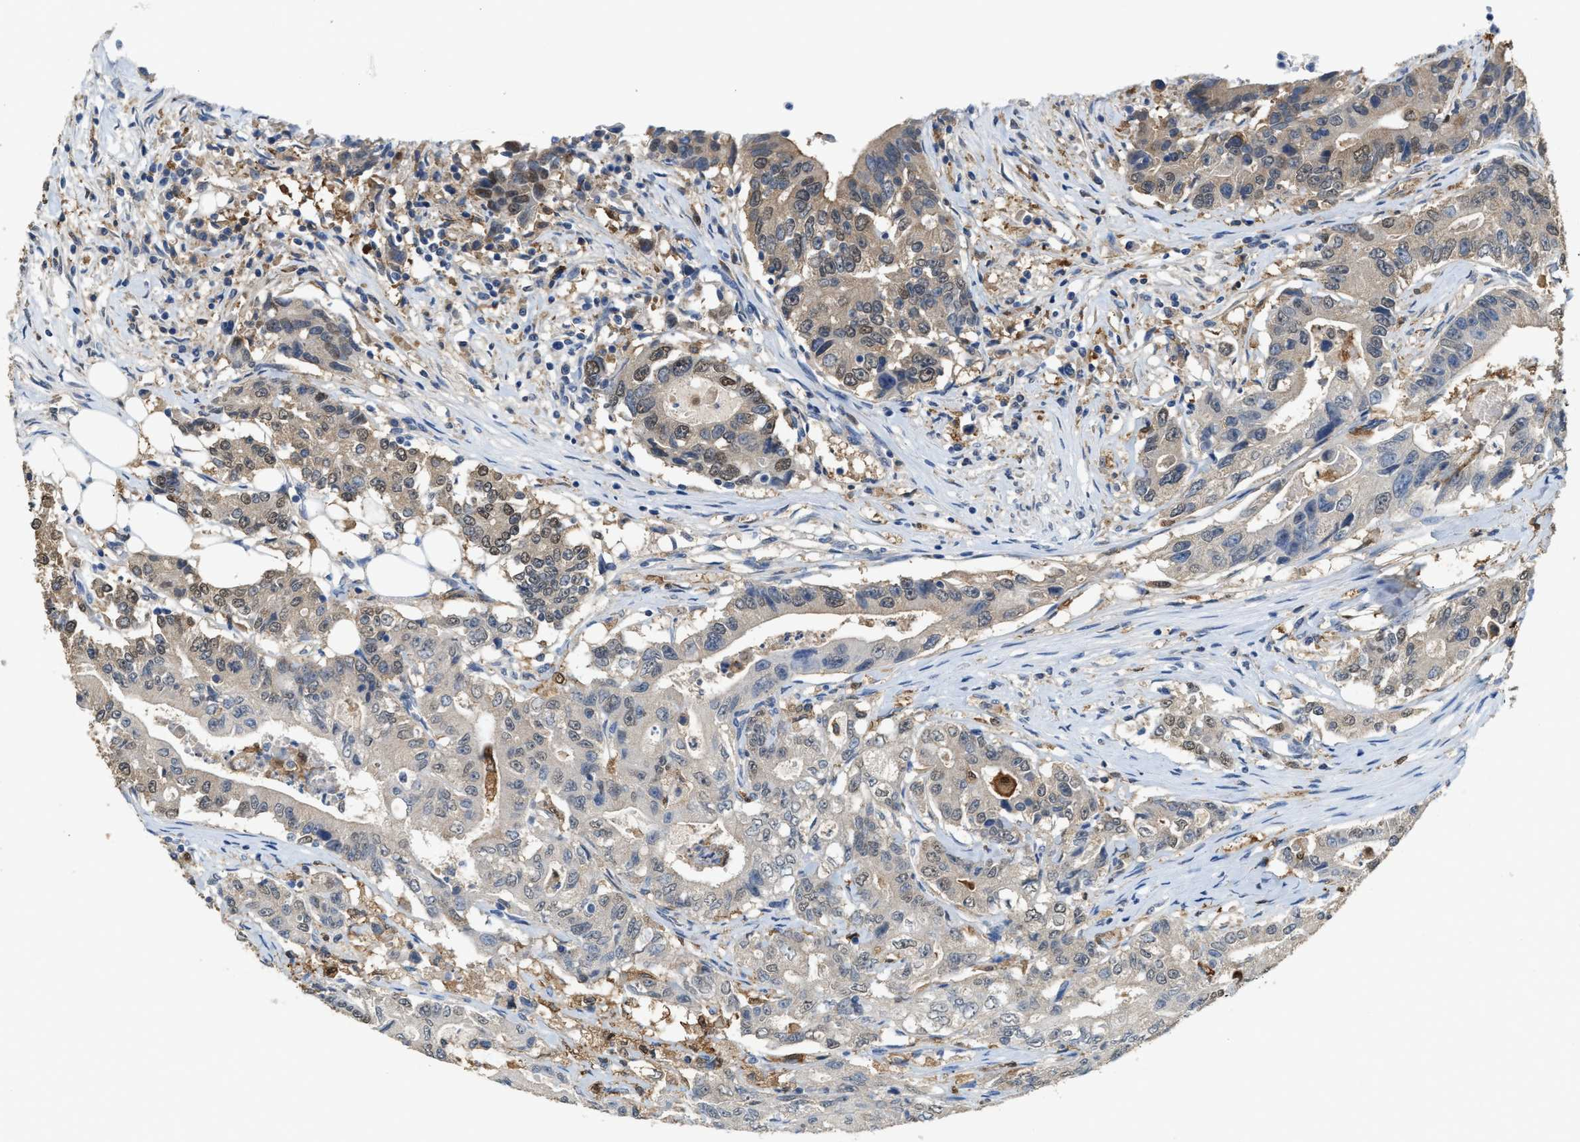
{"staining": {"intensity": "weak", "quantity": "<25%", "location": "cytoplasmic/membranous,nuclear"}, "tissue": "colorectal cancer", "cell_type": "Tumor cells", "image_type": "cancer", "snomed": [{"axis": "morphology", "description": "Adenocarcinoma, NOS"}, {"axis": "topography", "description": "Colon"}], "caption": "High power microscopy image of an immunohistochemistry (IHC) image of colorectal cancer, revealing no significant expression in tumor cells.", "gene": "GCN1", "patient": {"sex": "female", "age": 77}}